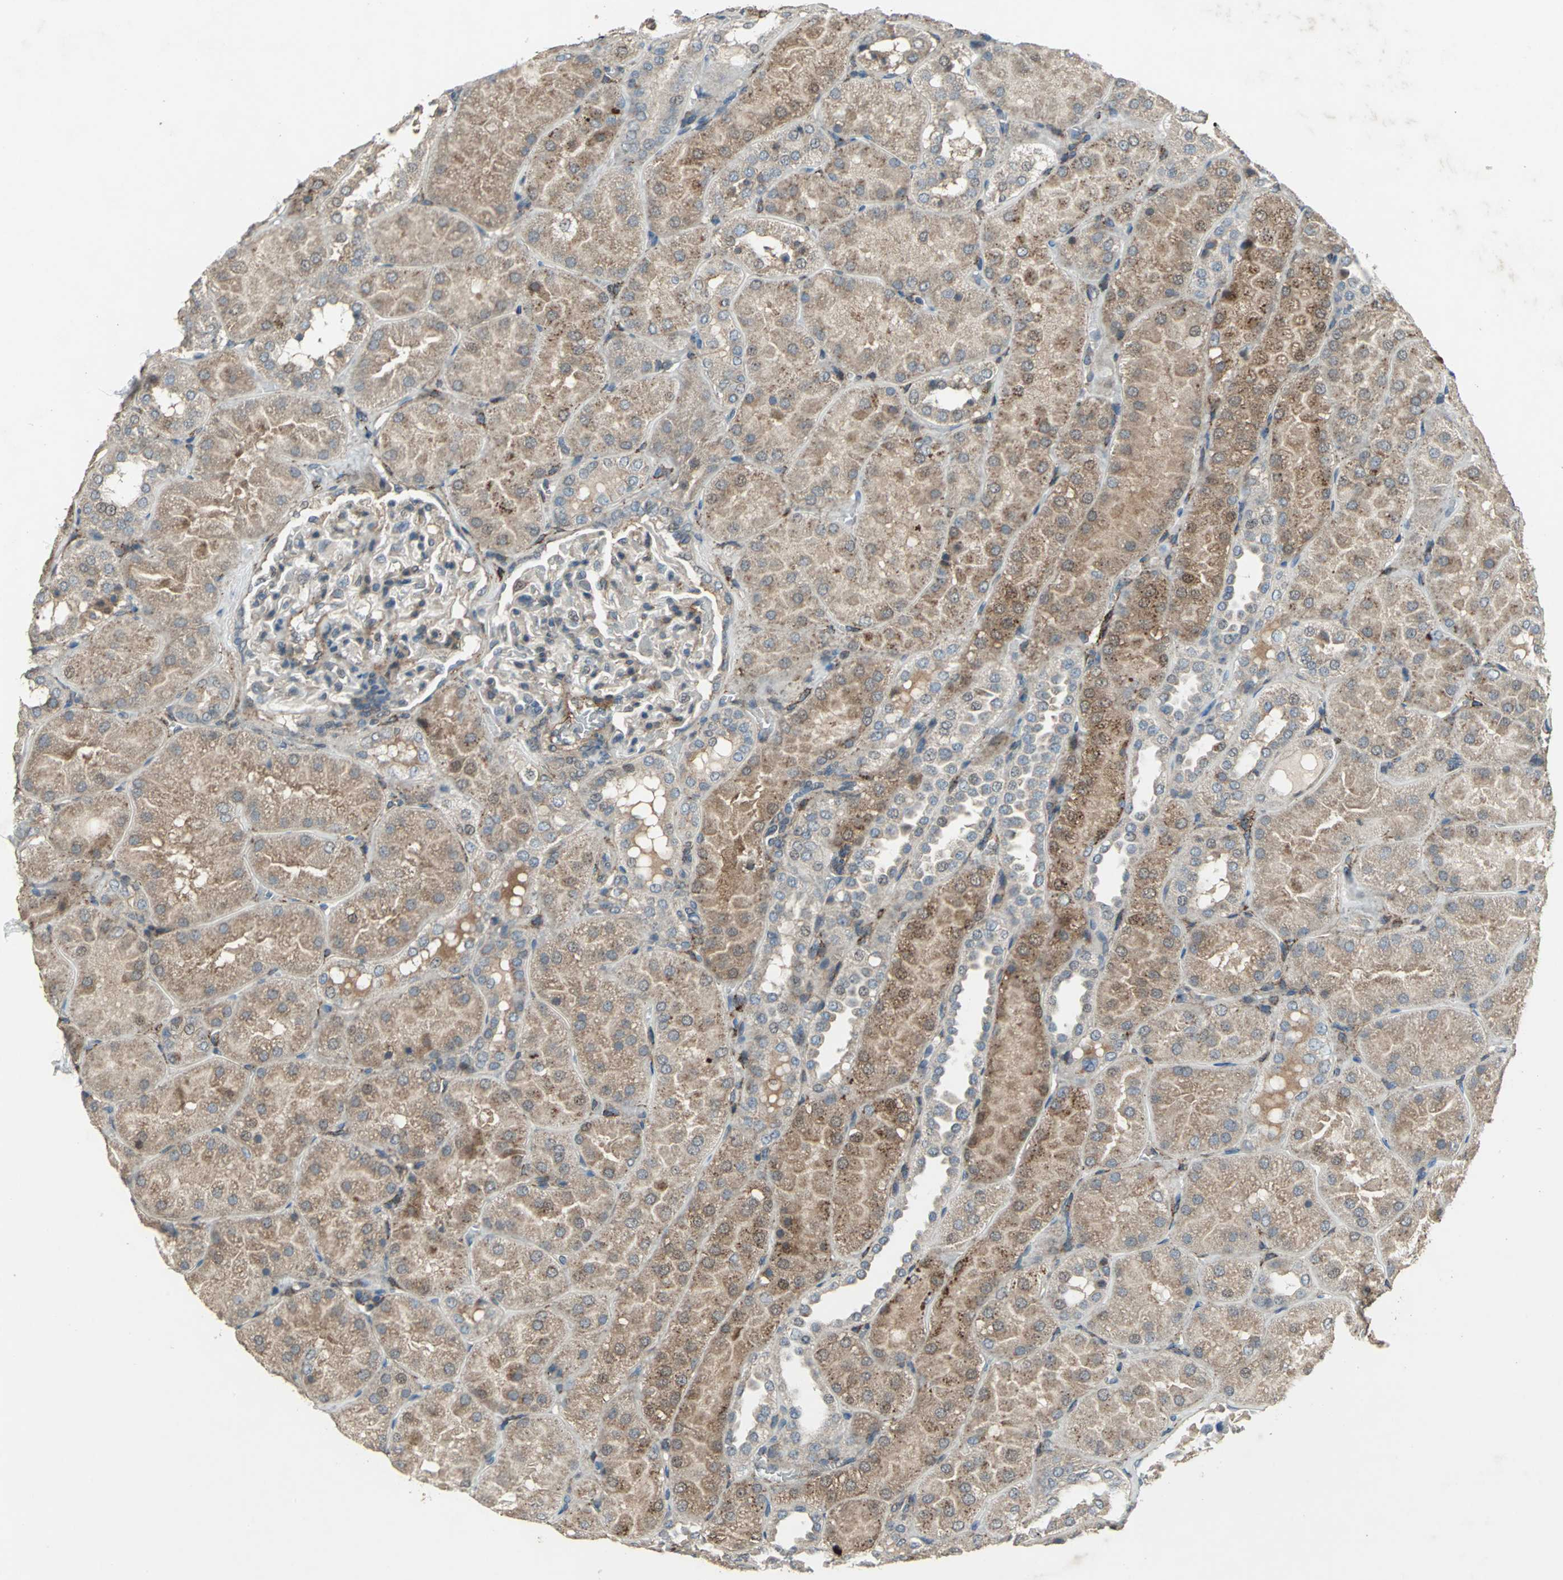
{"staining": {"intensity": "weak", "quantity": "25%-75%", "location": "cytoplasmic/membranous"}, "tissue": "kidney", "cell_type": "Cells in glomeruli", "image_type": "normal", "snomed": [{"axis": "morphology", "description": "Normal tissue, NOS"}, {"axis": "topography", "description": "Kidney"}], "caption": "IHC staining of normal kidney, which reveals low levels of weak cytoplasmic/membranous expression in approximately 25%-75% of cells in glomeruli indicating weak cytoplasmic/membranous protein staining. The staining was performed using DAB (3,3'-diaminobenzidine) (brown) for protein detection and nuclei were counterstained in hematoxylin (blue).", "gene": "SEPTIN4", "patient": {"sex": "male", "age": 28}}